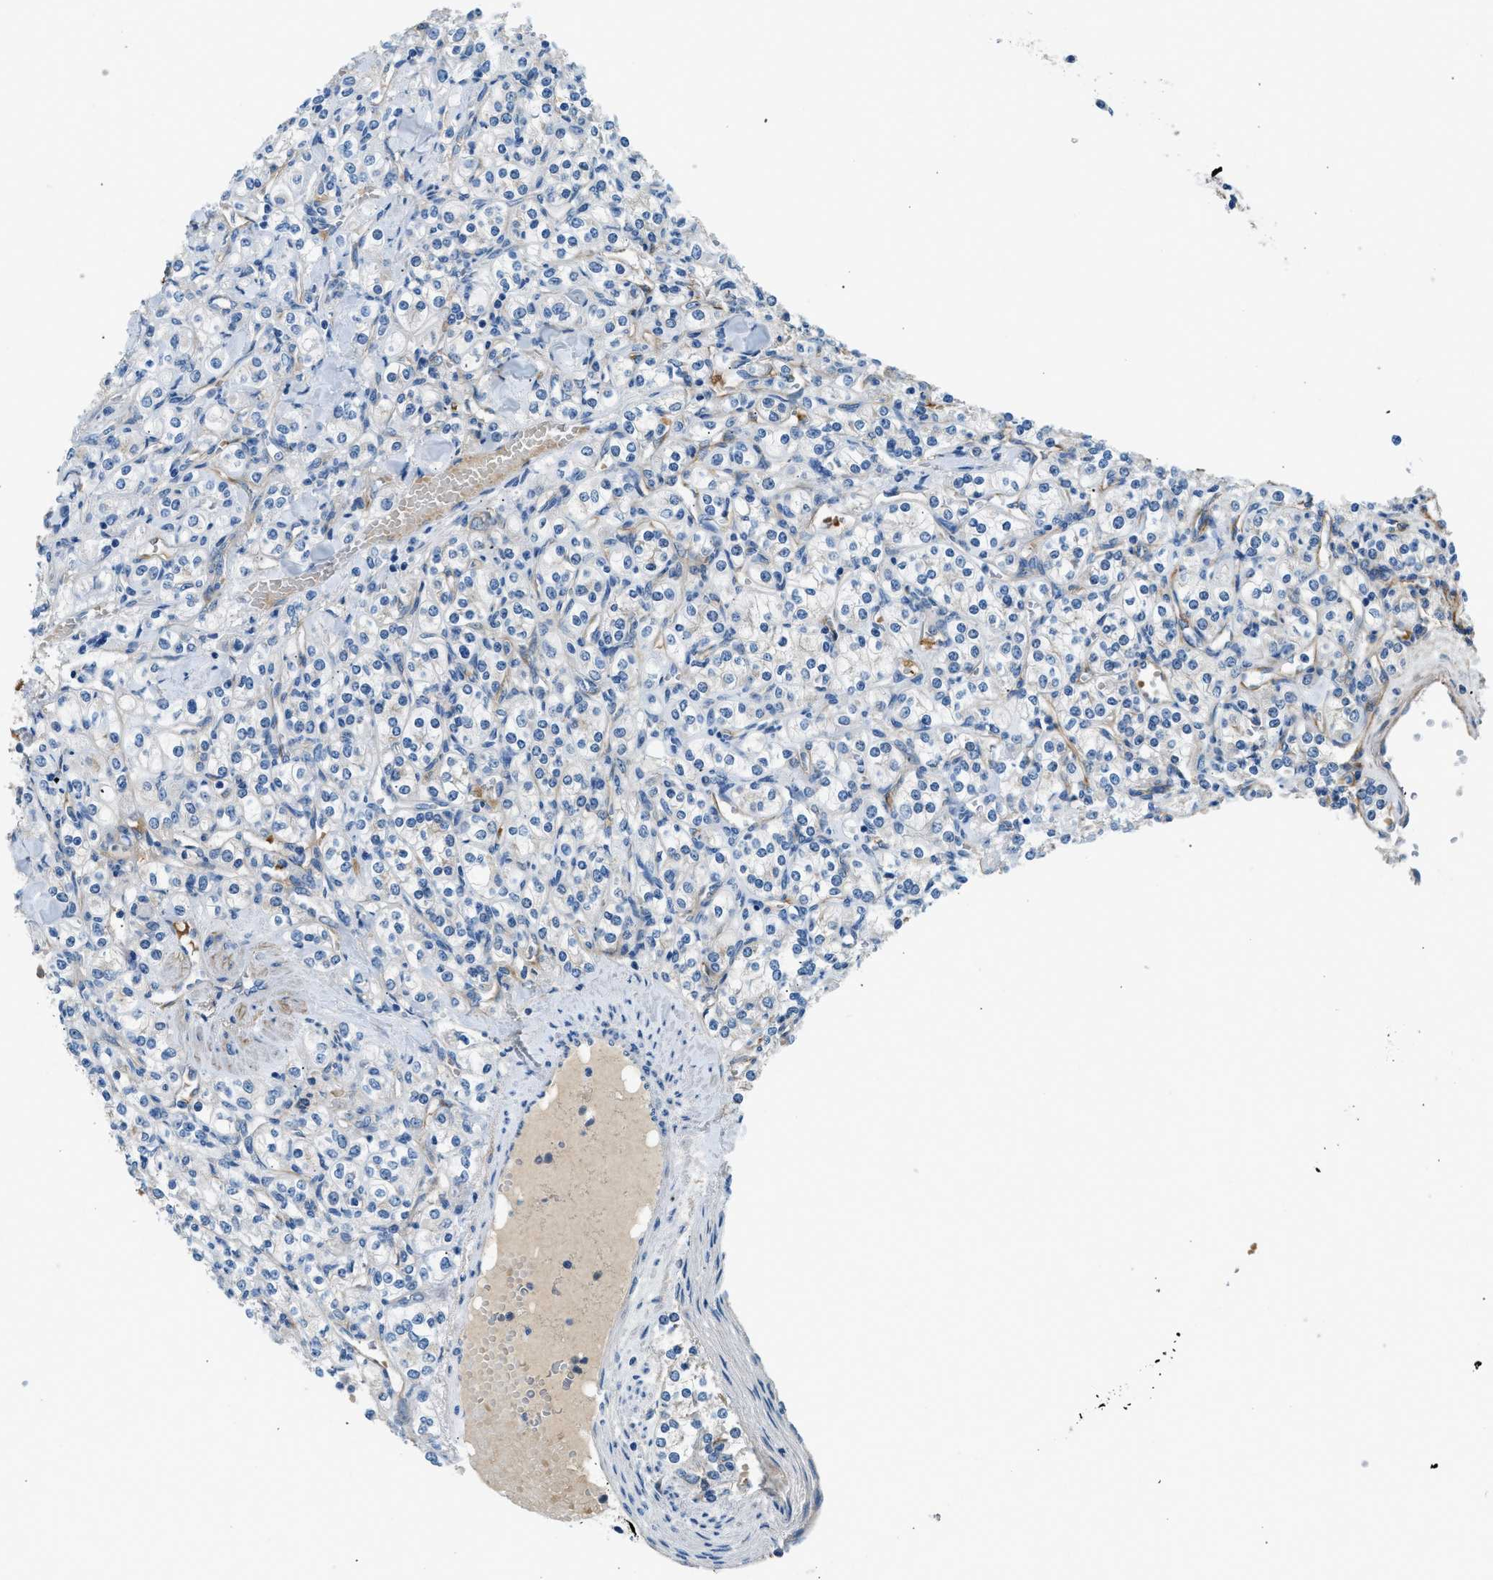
{"staining": {"intensity": "negative", "quantity": "none", "location": "none"}, "tissue": "renal cancer", "cell_type": "Tumor cells", "image_type": "cancer", "snomed": [{"axis": "morphology", "description": "Adenocarcinoma, NOS"}, {"axis": "topography", "description": "Kidney"}], "caption": "Tumor cells are negative for brown protein staining in renal cancer (adenocarcinoma). Nuclei are stained in blue.", "gene": "COL15A1", "patient": {"sex": "male", "age": 77}}